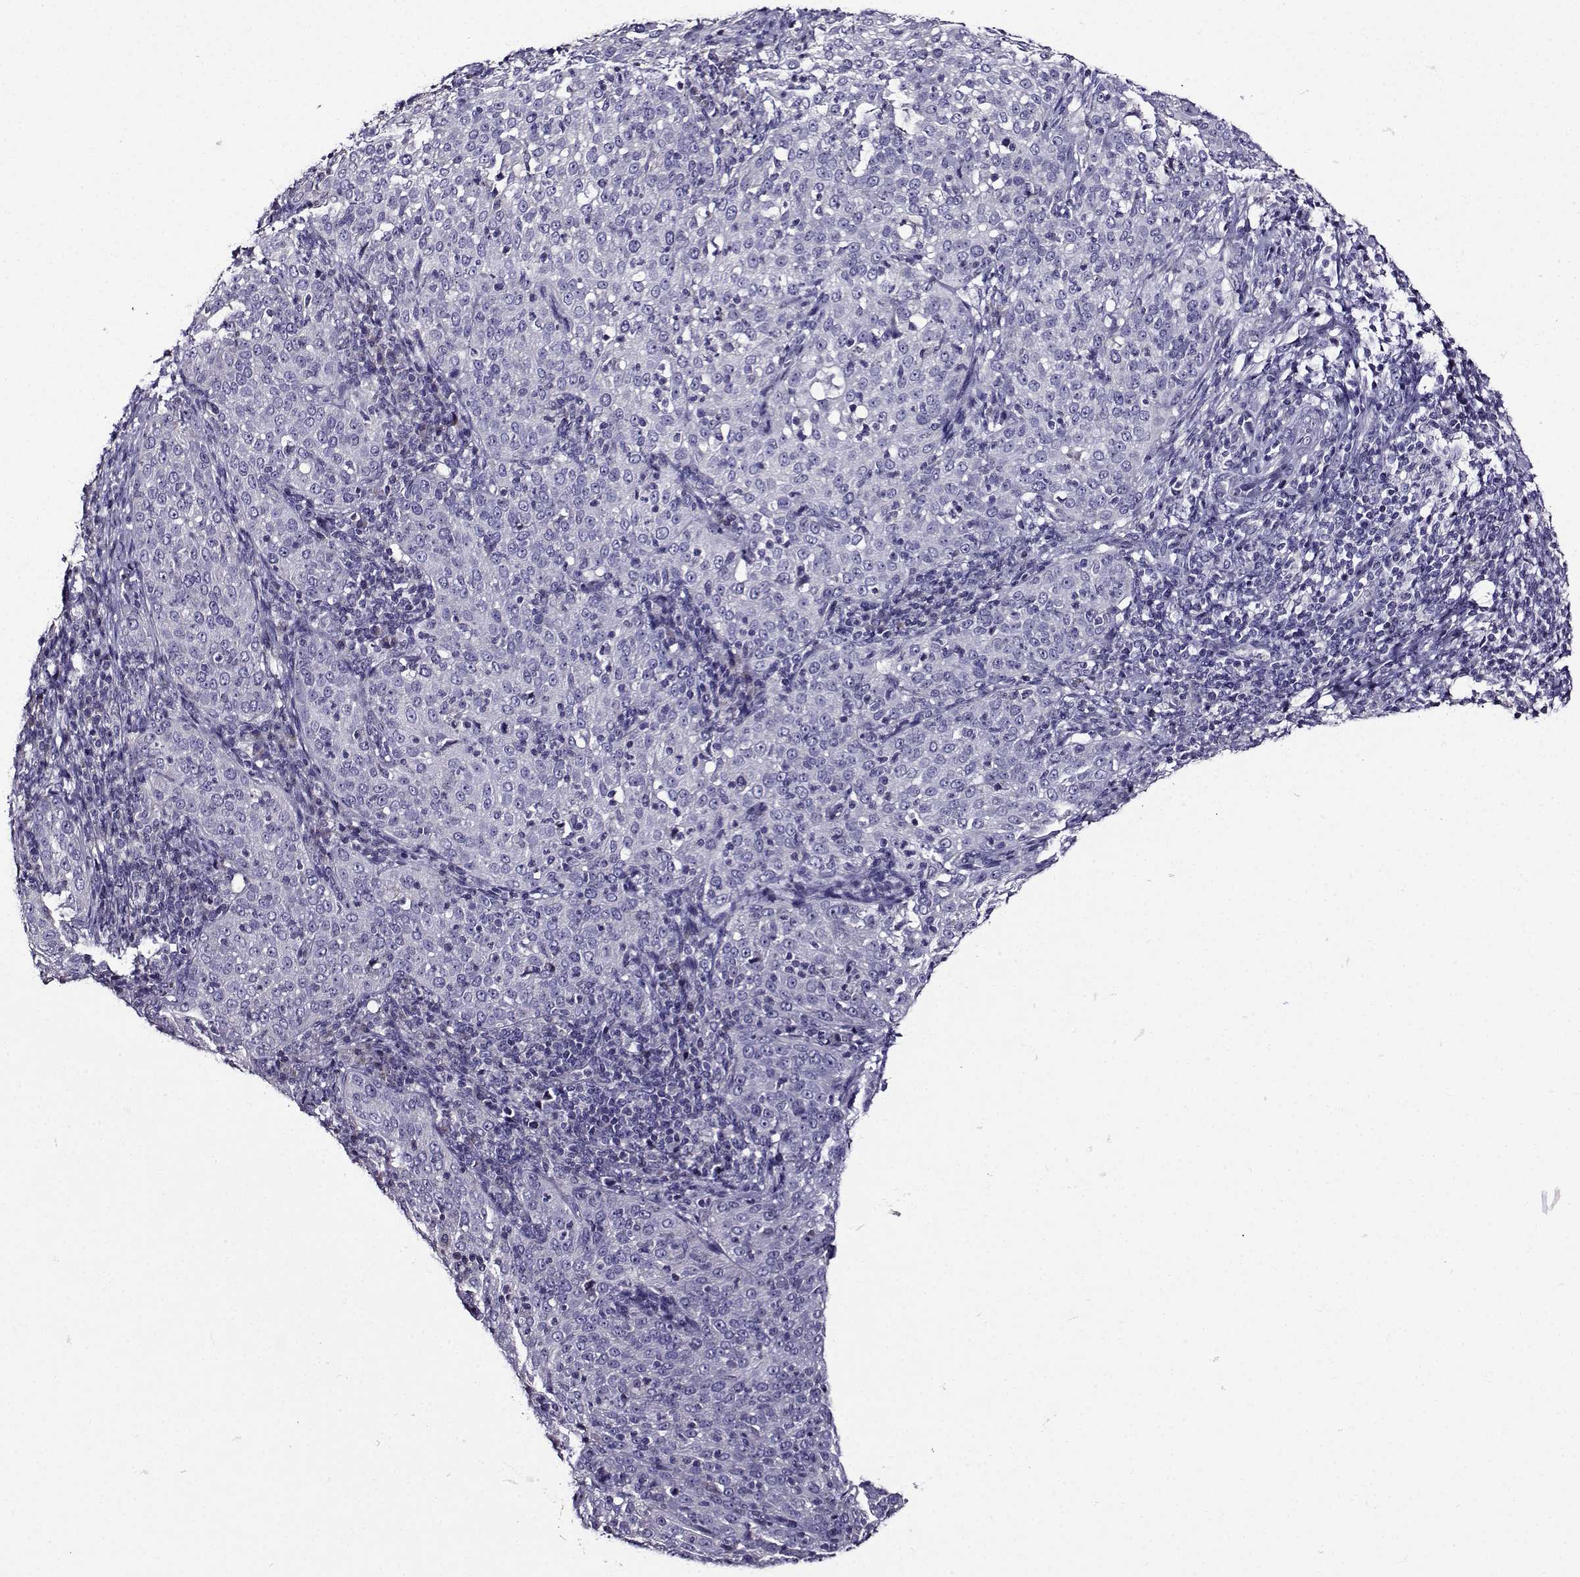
{"staining": {"intensity": "negative", "quantity": "none", "location": "none"}, "tissue": "cervical cancer", "cell_type": "Tumor cells", "image_type": "cancer", "snomed": [{"axis": "morphology", "description": "Squamous cell carcinoma, NOS"}, {"axis": "topography", "description": "Cervix"}], "caption": "Protein analysis of cervical cancer exhibits no significant positivity in tumor cells.", "gene": "TMEM266", "patient": {"sex": "female", "age": 51}}